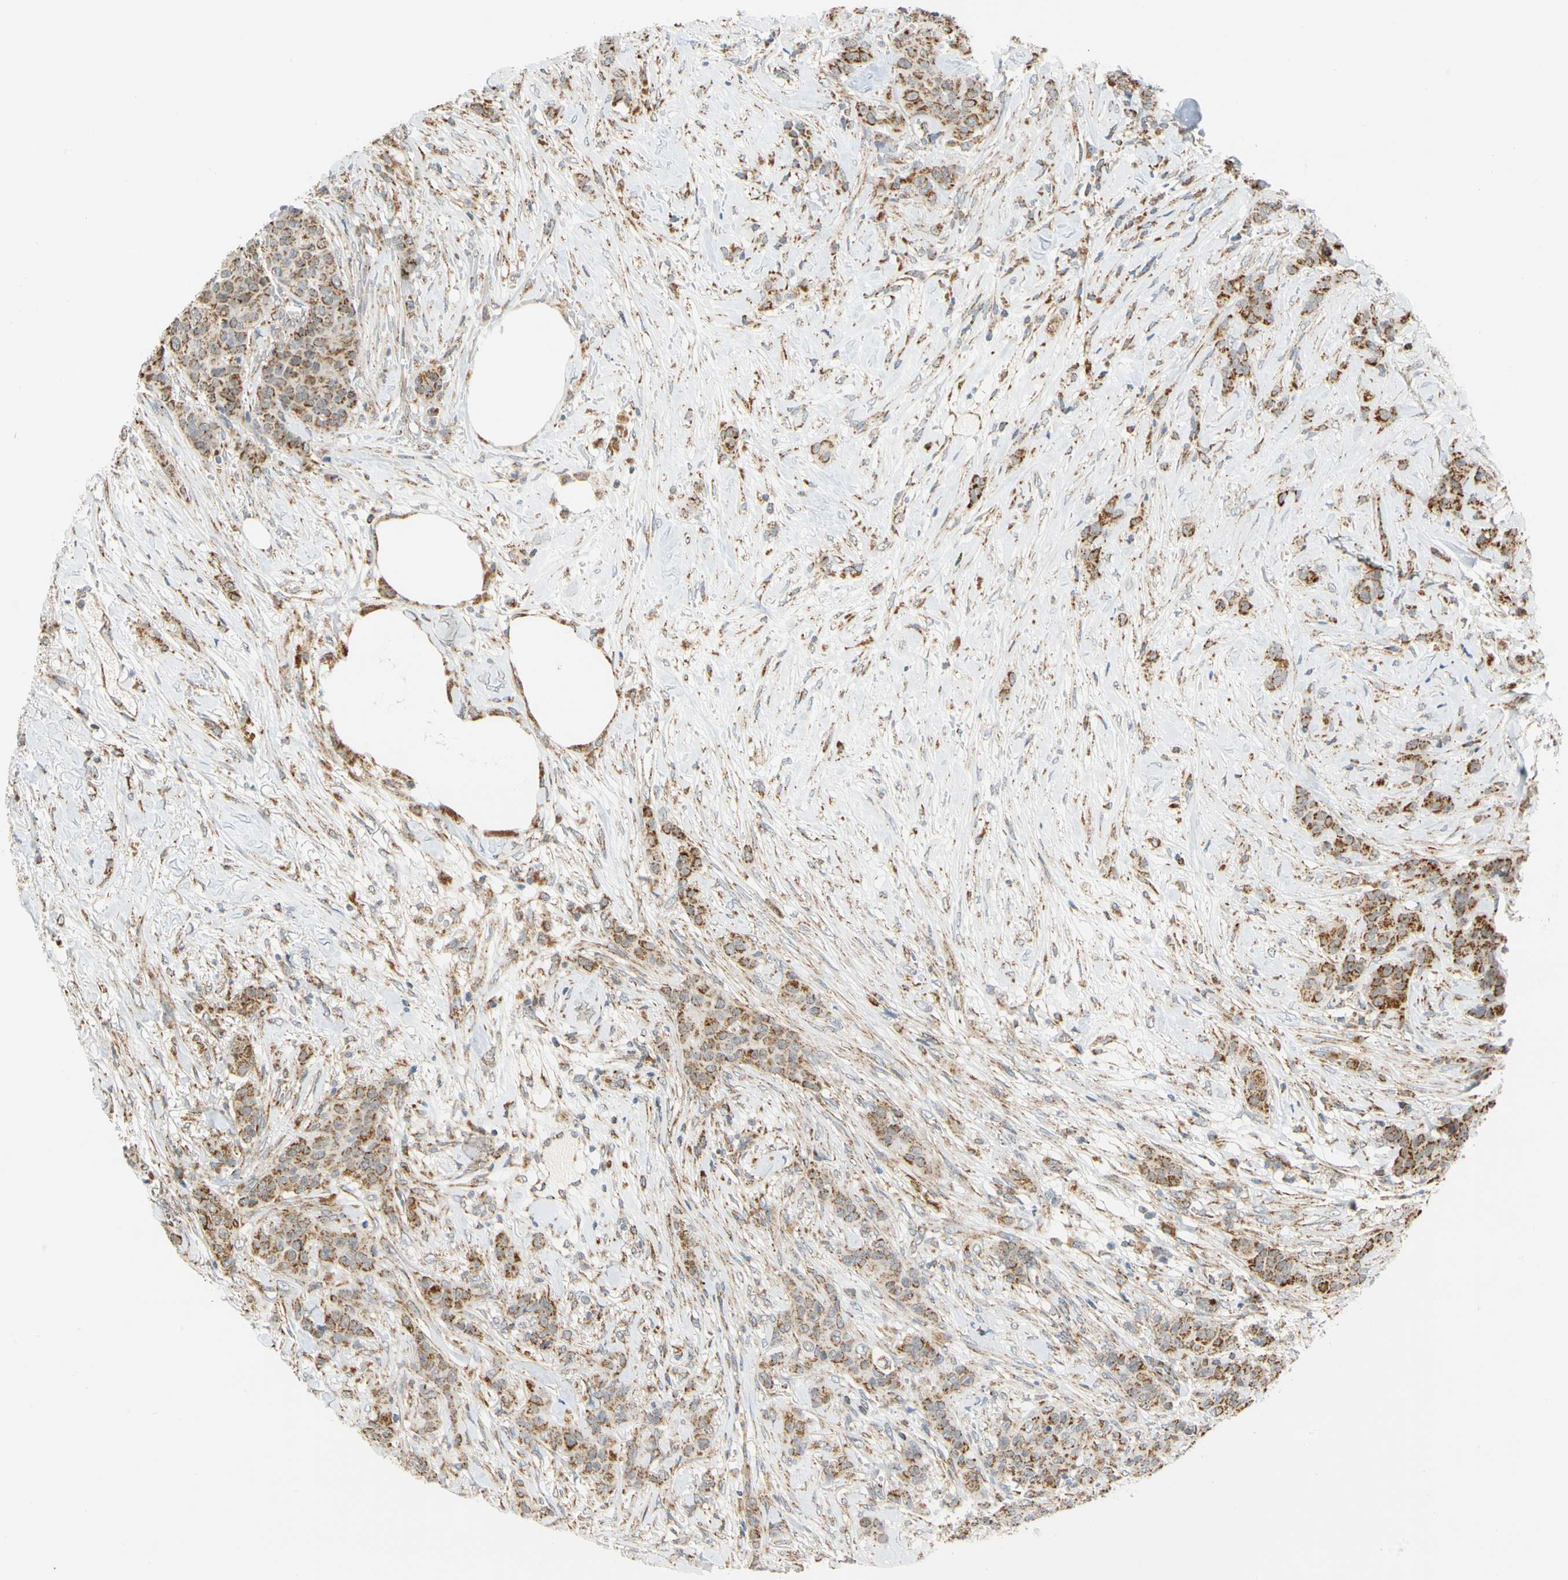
{"staining": {"intensity": "moderate", "quantity": ">75%", "location": "cytoplasmic/membranous"}, "tissue": "breast cancer", "cell_type": "Tumor cells", "image_type": "cancer", "snomed": [{"axis": "morphology", "description": "Duct carcinoma"}, {"axis": "topography", "description": "Breast"}], "caption": "Immunohistochemistry (IHC) micrograph of neoplastic tissue: human breast cancer stained using IHC shows medium levels of moderate protein expression localized specifically in the cytoplasmic/membranous of tumor cells, appearing as a cytoplasmic/membranous brown color.", "gene": "SFXN3", "patient": {"sex": "female", "age": 40}}